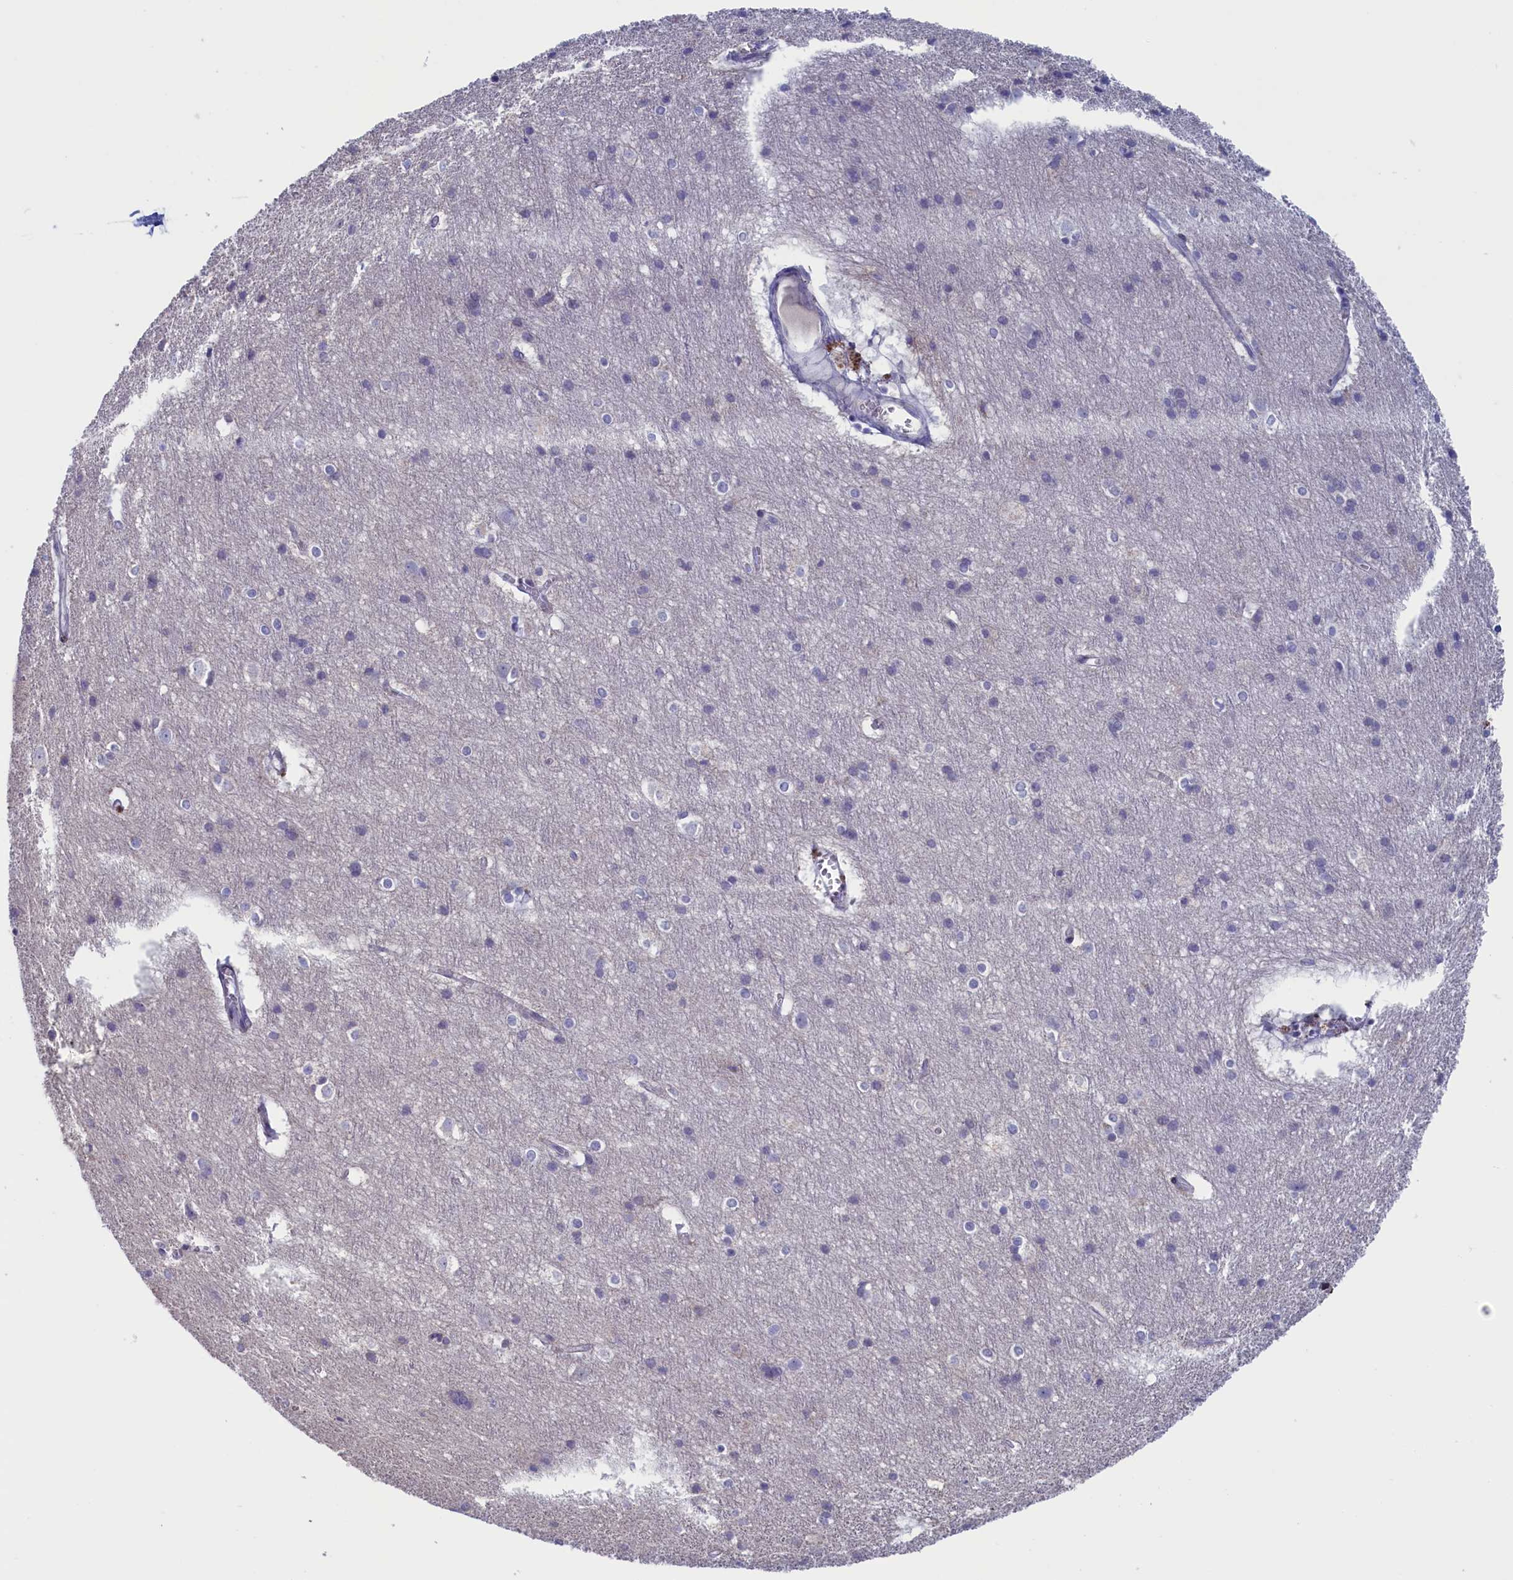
{"staining": {"intensity": "negative", "quantity": "none", "location": "none"}, "tissue": "cerebral cortex", "cell_type": "Endothelial cells", "image_type": "normal", "snomed": [{"axis": "morphology", "description": "Normal tissue, NOS"}, {"axis": "topography", "description": "Cerebral cortex"}], "caption": "The photomicrograph exhibits no staining of endothelial cells in benign cerebral cortex.", "gene": "NIBAN3", "patient": {"sex": "male", "age": 54}}